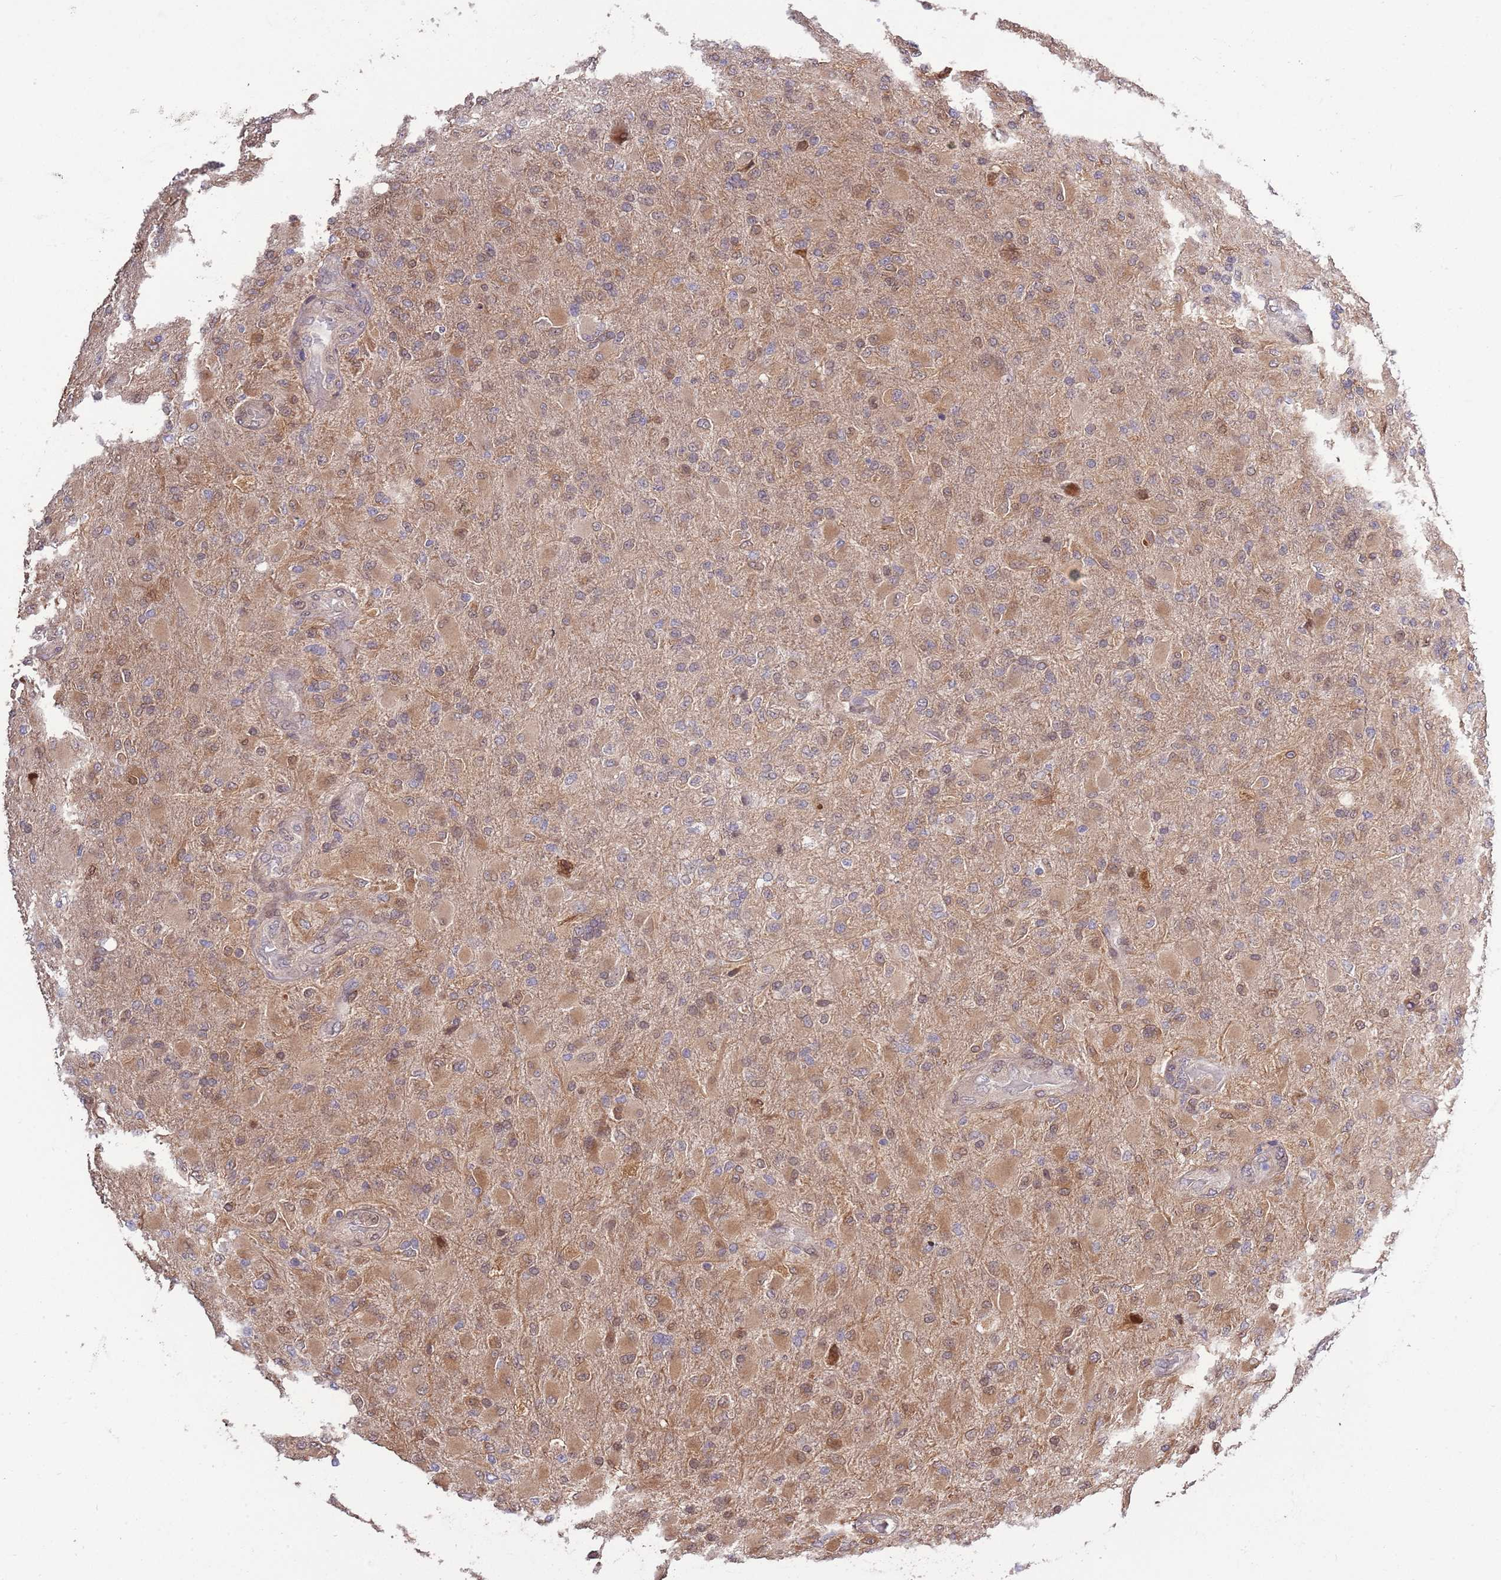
{"staining": {"intensity": "moderate", "quantity": ">75%", "location": "cytoplasmic/membranous,nuclear"}, "tissue": "glioma", "cell_type": "Tumor cells", "image_type": "cancer", "snomed": [{"axis": "morphology", "description": "Glioma, malignant, Low grade"}, {"axis": "topography", "description": "Brain"}], "caption": "High-magnification brightfield microscopy of low-grade glioma (malignant) stained with DAB (3,3'-diaminobenzidine) (brown) and counterstained with hematoxylin (blue). tumor cells exhibit moderate cytoplasmic/membranous and nuclear staining is appreciated in about>75% of cells.", "gene": "ZNF665", "patient": {"sex": "male", "age": 65}}